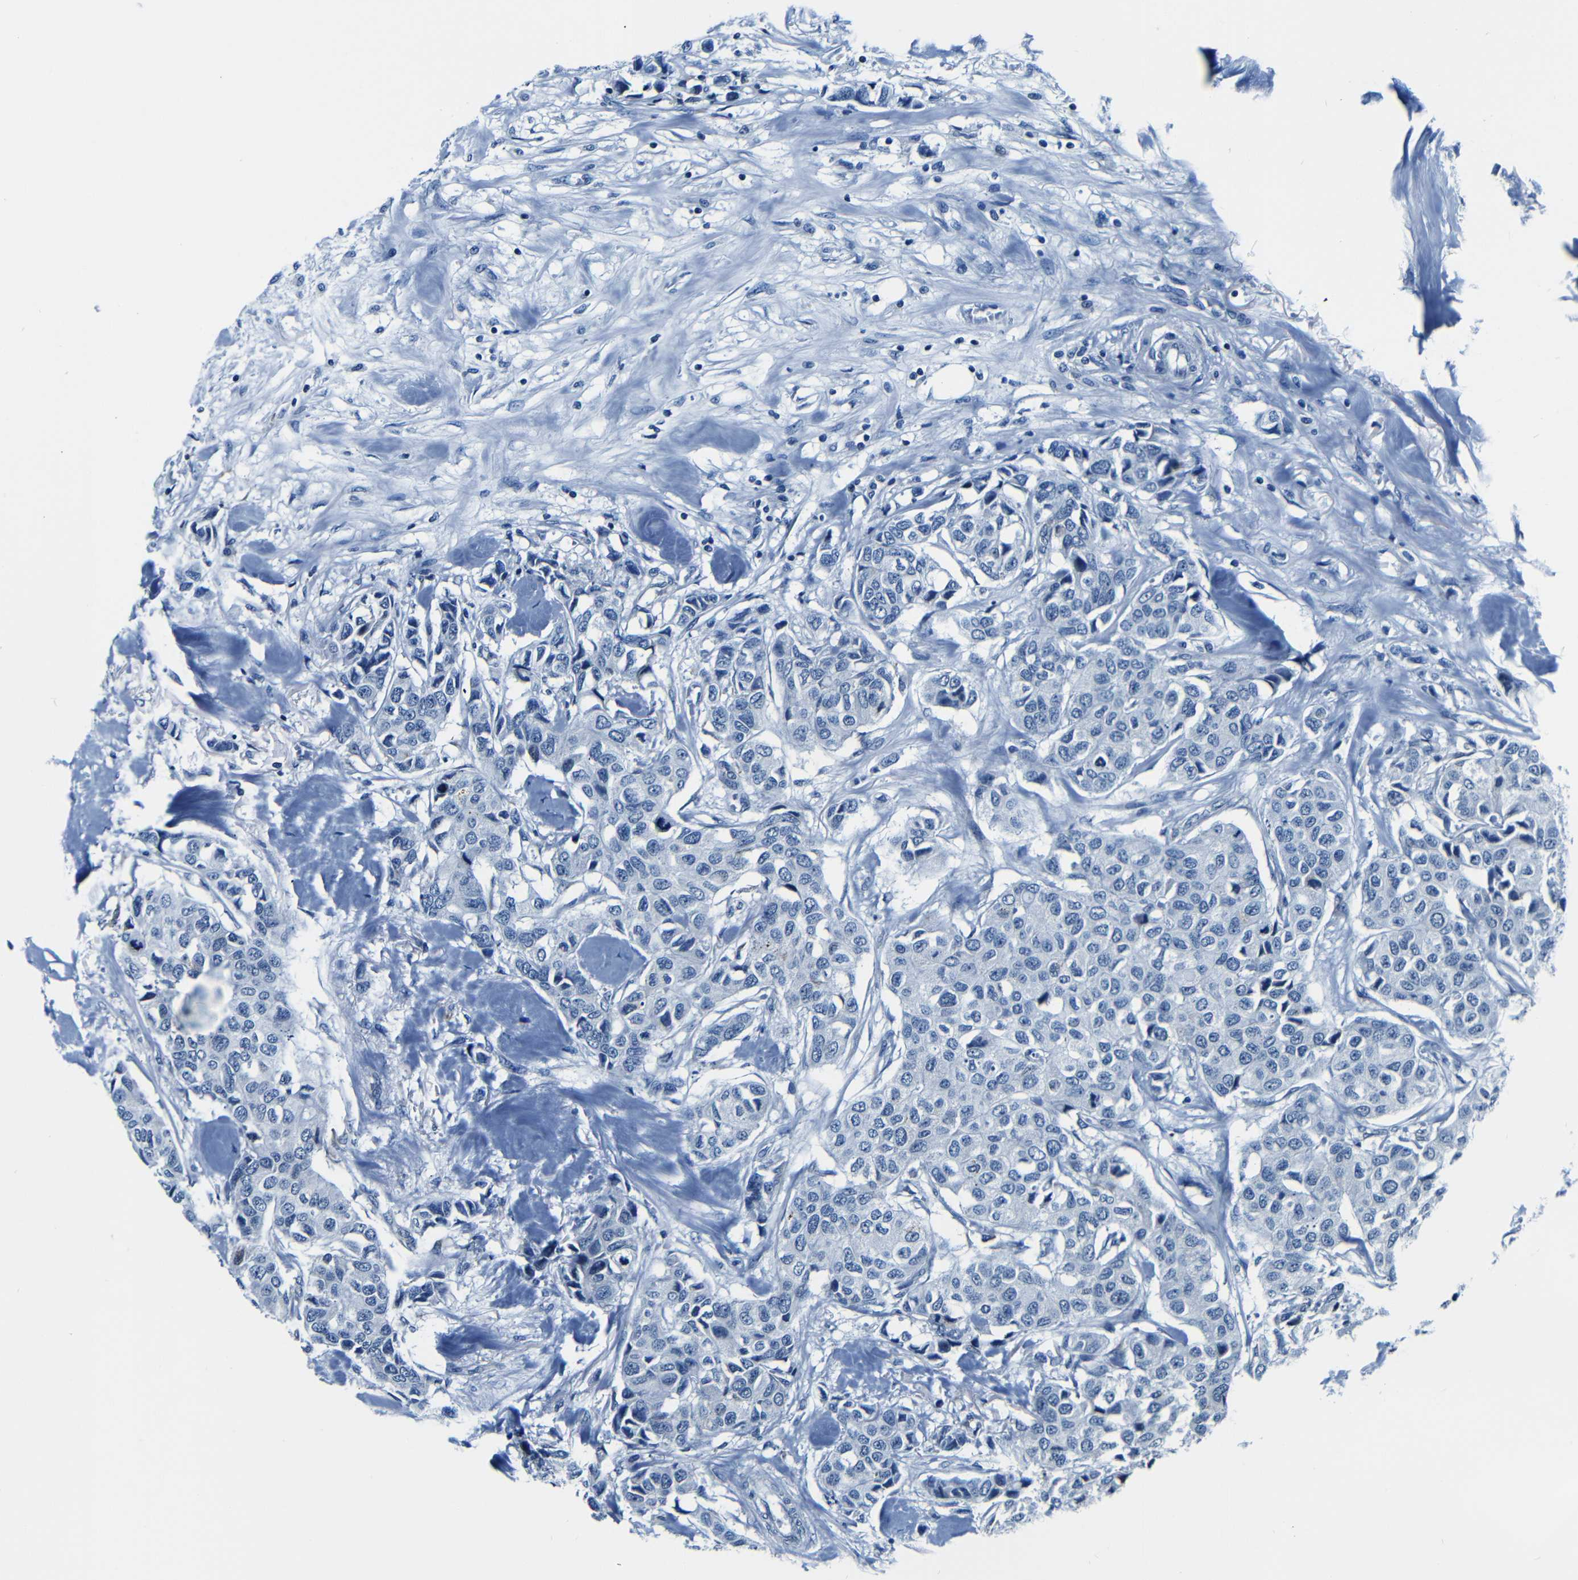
{"staining": {"intensity": "negative", "quantity": "none", "location": "none"}, "tissue": "breast cancer", "cell_type": "Tumor cells", "image_type": "cancer", "snomed": [{"axis": "morphology", "description": "Duct carcinoma"}, {"axis": "topography", "description": "Breast"}], "caption": "Human breast cancer (intraductal carcinoma) stained for a protein using IHC demonstrates no positivity in tumor cells.", "gene": "NCBP3", "patient": {"sex": "female", "age": 80}}